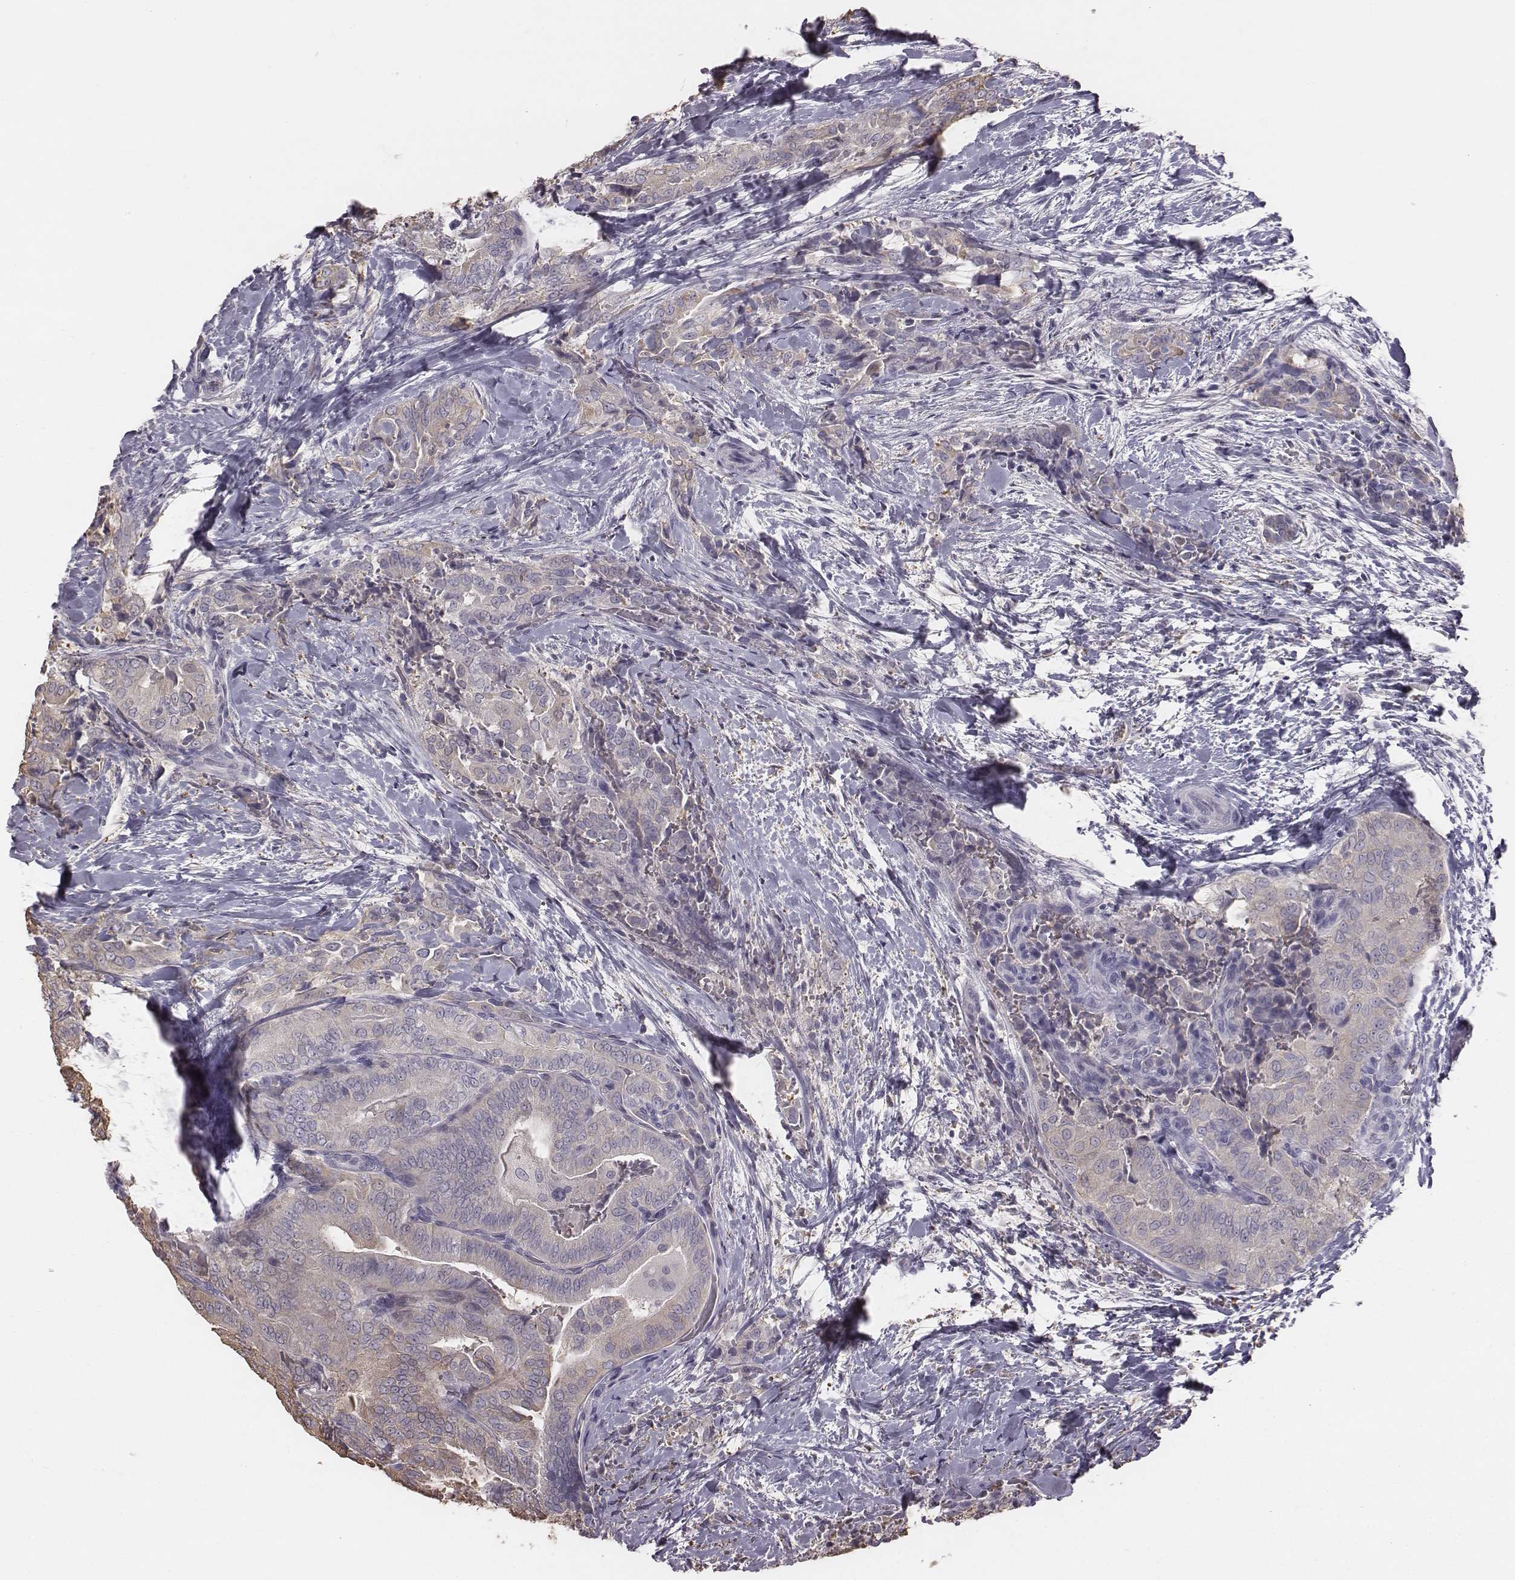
{"staining": {"intensity": "weak", "quantity": ">75%", "location": "cytoplasmic/membranous"}, "tissue": "thyroid cancer", "cell_type": "Tumor cells", "image_type": "cancer", "snomed": [{"axis": "morphology", "description": "Papillary adenocarcinoma, NOS"}, {"axis": "topography", "description": "Thyroid gland"}], "caption": "Human papillary adenocarcinoma (thyroid) stained with a brown dye reveals weak cytoplasmic/membranous positive positivity in about >75% of tumor cells.", "gene": "C6orf58", "patient": {"sex": "male", "age": 61}}